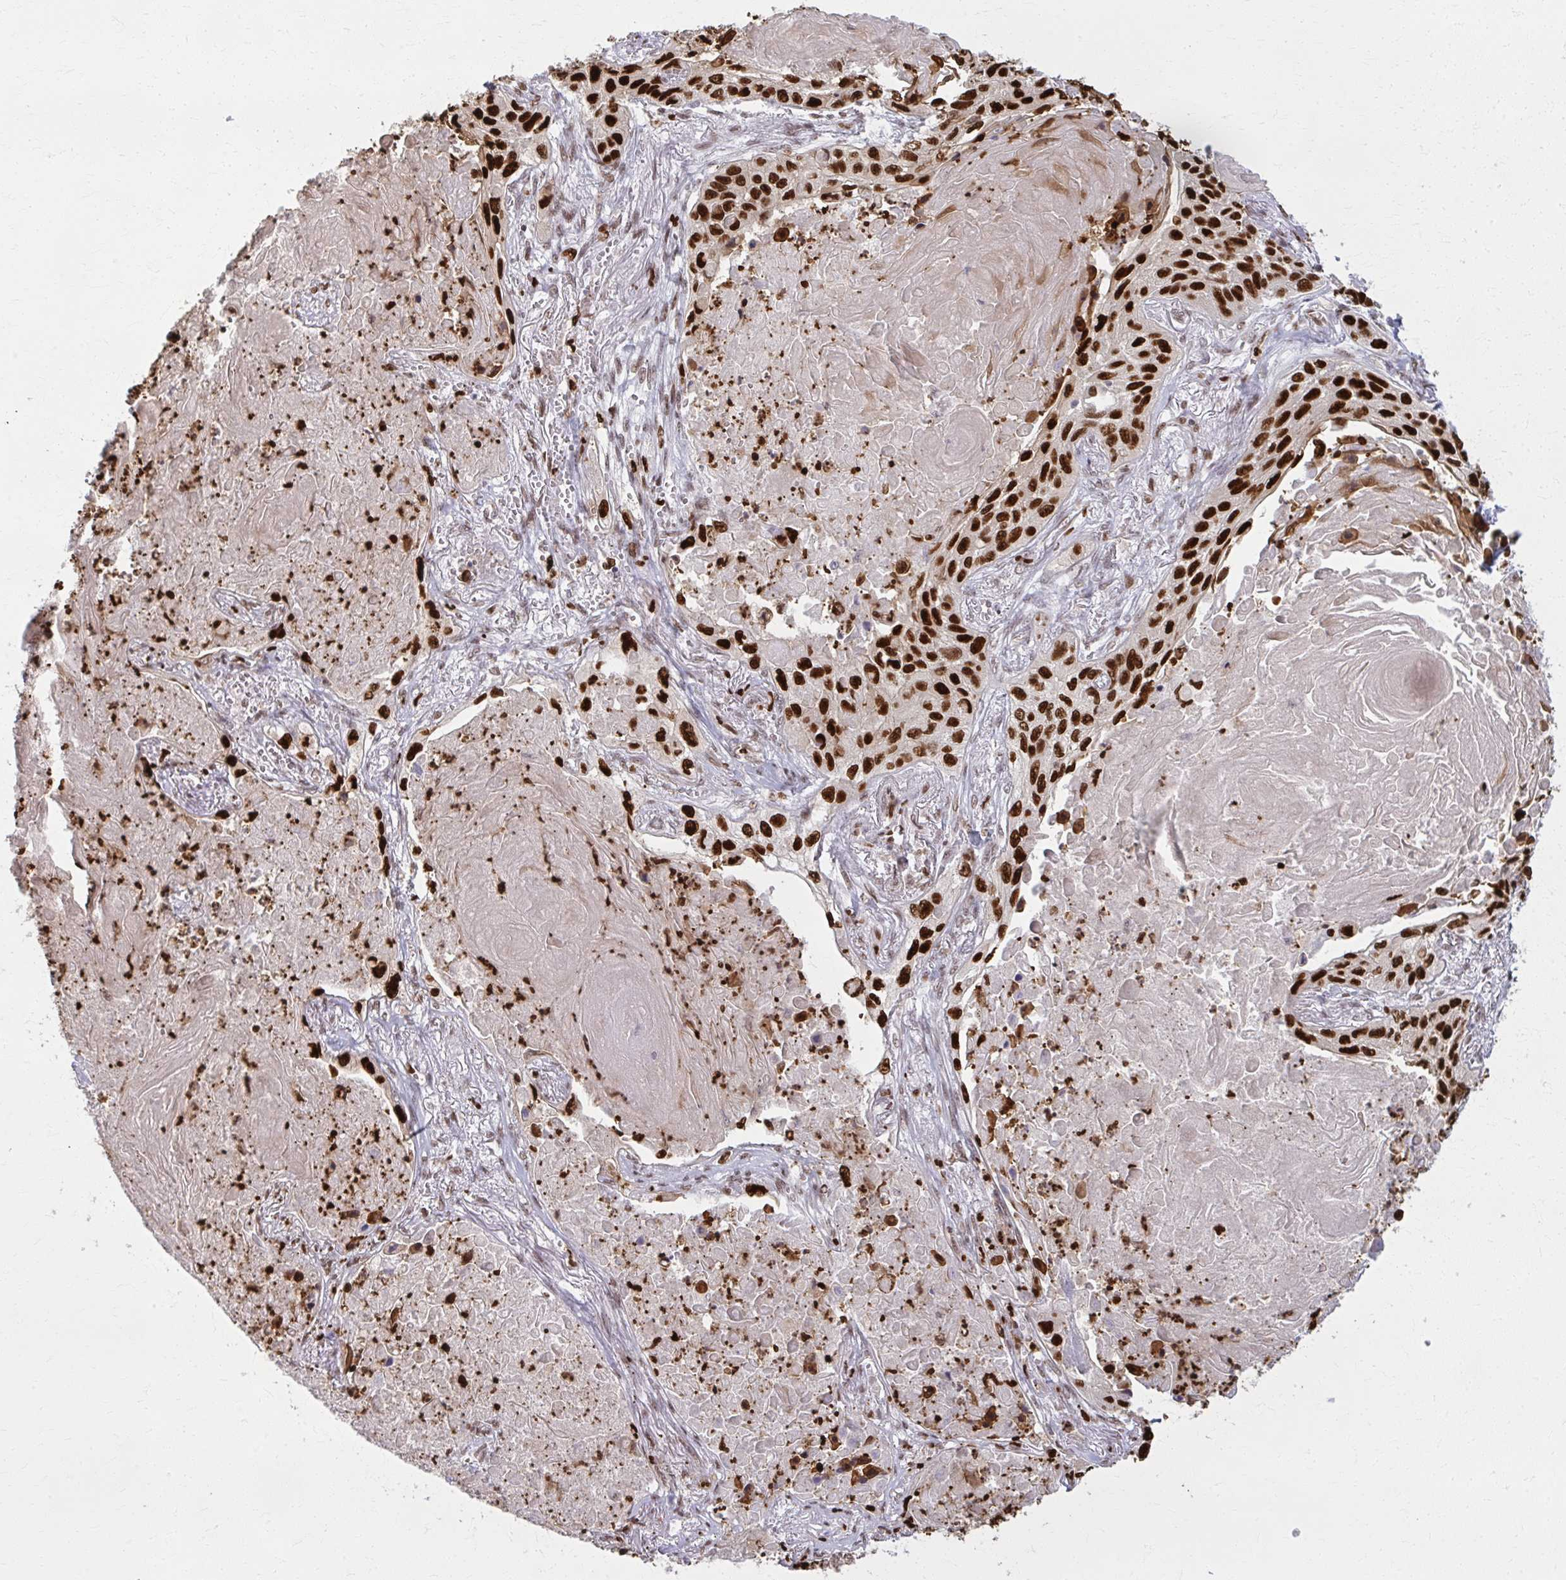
{"staining": {"intensity": "strong", "quantity": ">75%", "location": "cytoplasmic/membranous,nuclear"}, "tissue": "lung cancer", "cell_type": "Tumor cells", "image_type": "cancer", "snomed": [{"axis": "morphology", "description": "Squamous cell carcinoma, NOS"}, {"axis": "topography", "description": "Lung"}], "caption": "Protein staining by immunohistochemistry demonstrates strong cytoplasmic/membranous and nuclear staining in about >75% of tumor cells in lung cancer (squamous cell carcinoma).", "gene": "ZNF559", "patient": {"sex": "male", "age": 75}}